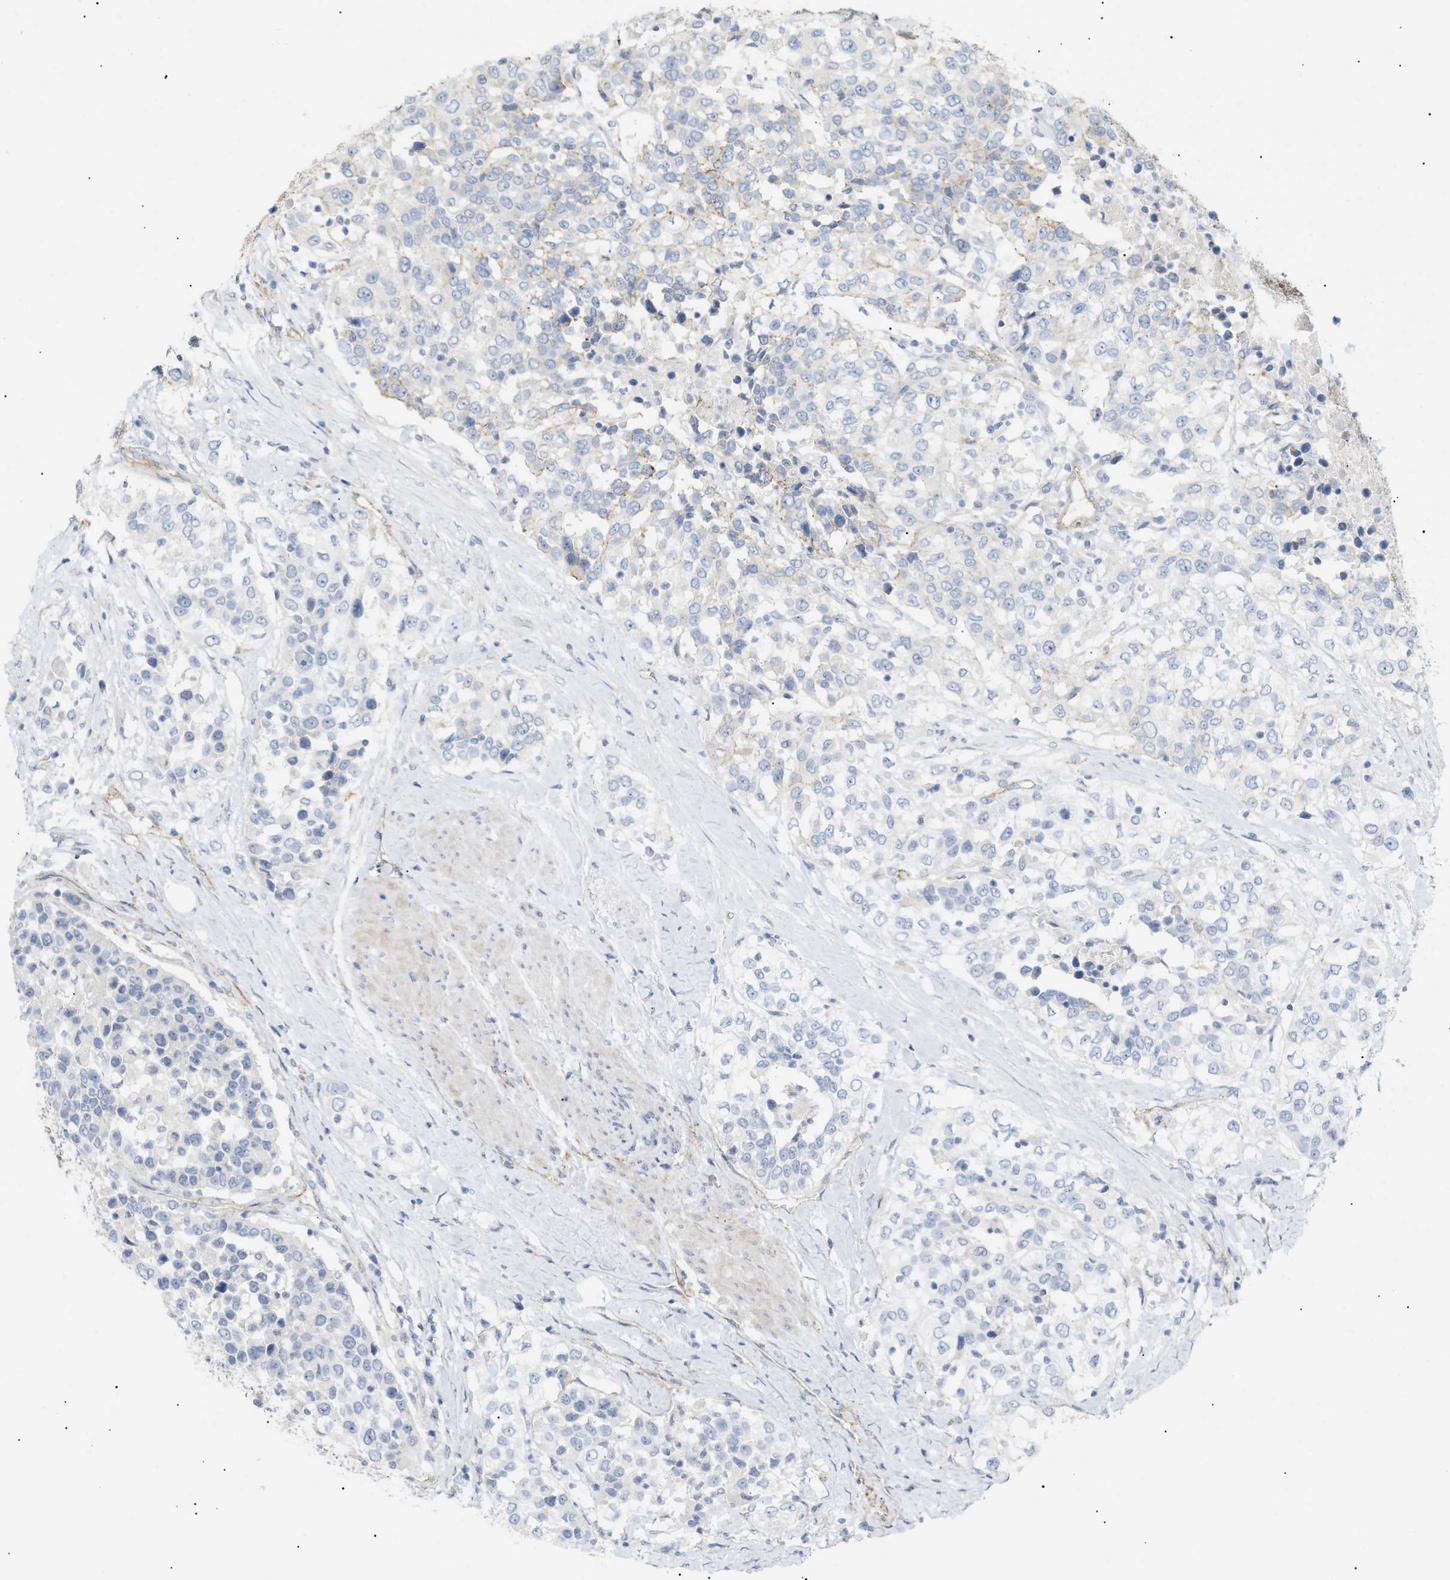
{"staining": {"intensity": "negative", "quantity": "none", "location": "none"}, "tissue": "urothelial cancer", "cell_type": "Tumor cells", "image_type": "cancer", "snomed": [{"axis": "morphology", "description": "Urothelial carcinoma, High grade"}, {"axis": "topography", "description": "Urinary bladder"}], "caption": "Immunohistochemistry histopathology image of neoplastic tissue: urothelial cancer stained with DAB (3,3'-diaminobenzidine) displays no significant protein expression in tumor cells.", "gene": "ZFHX2", "patient": {"sex": "female", "age": 80}}